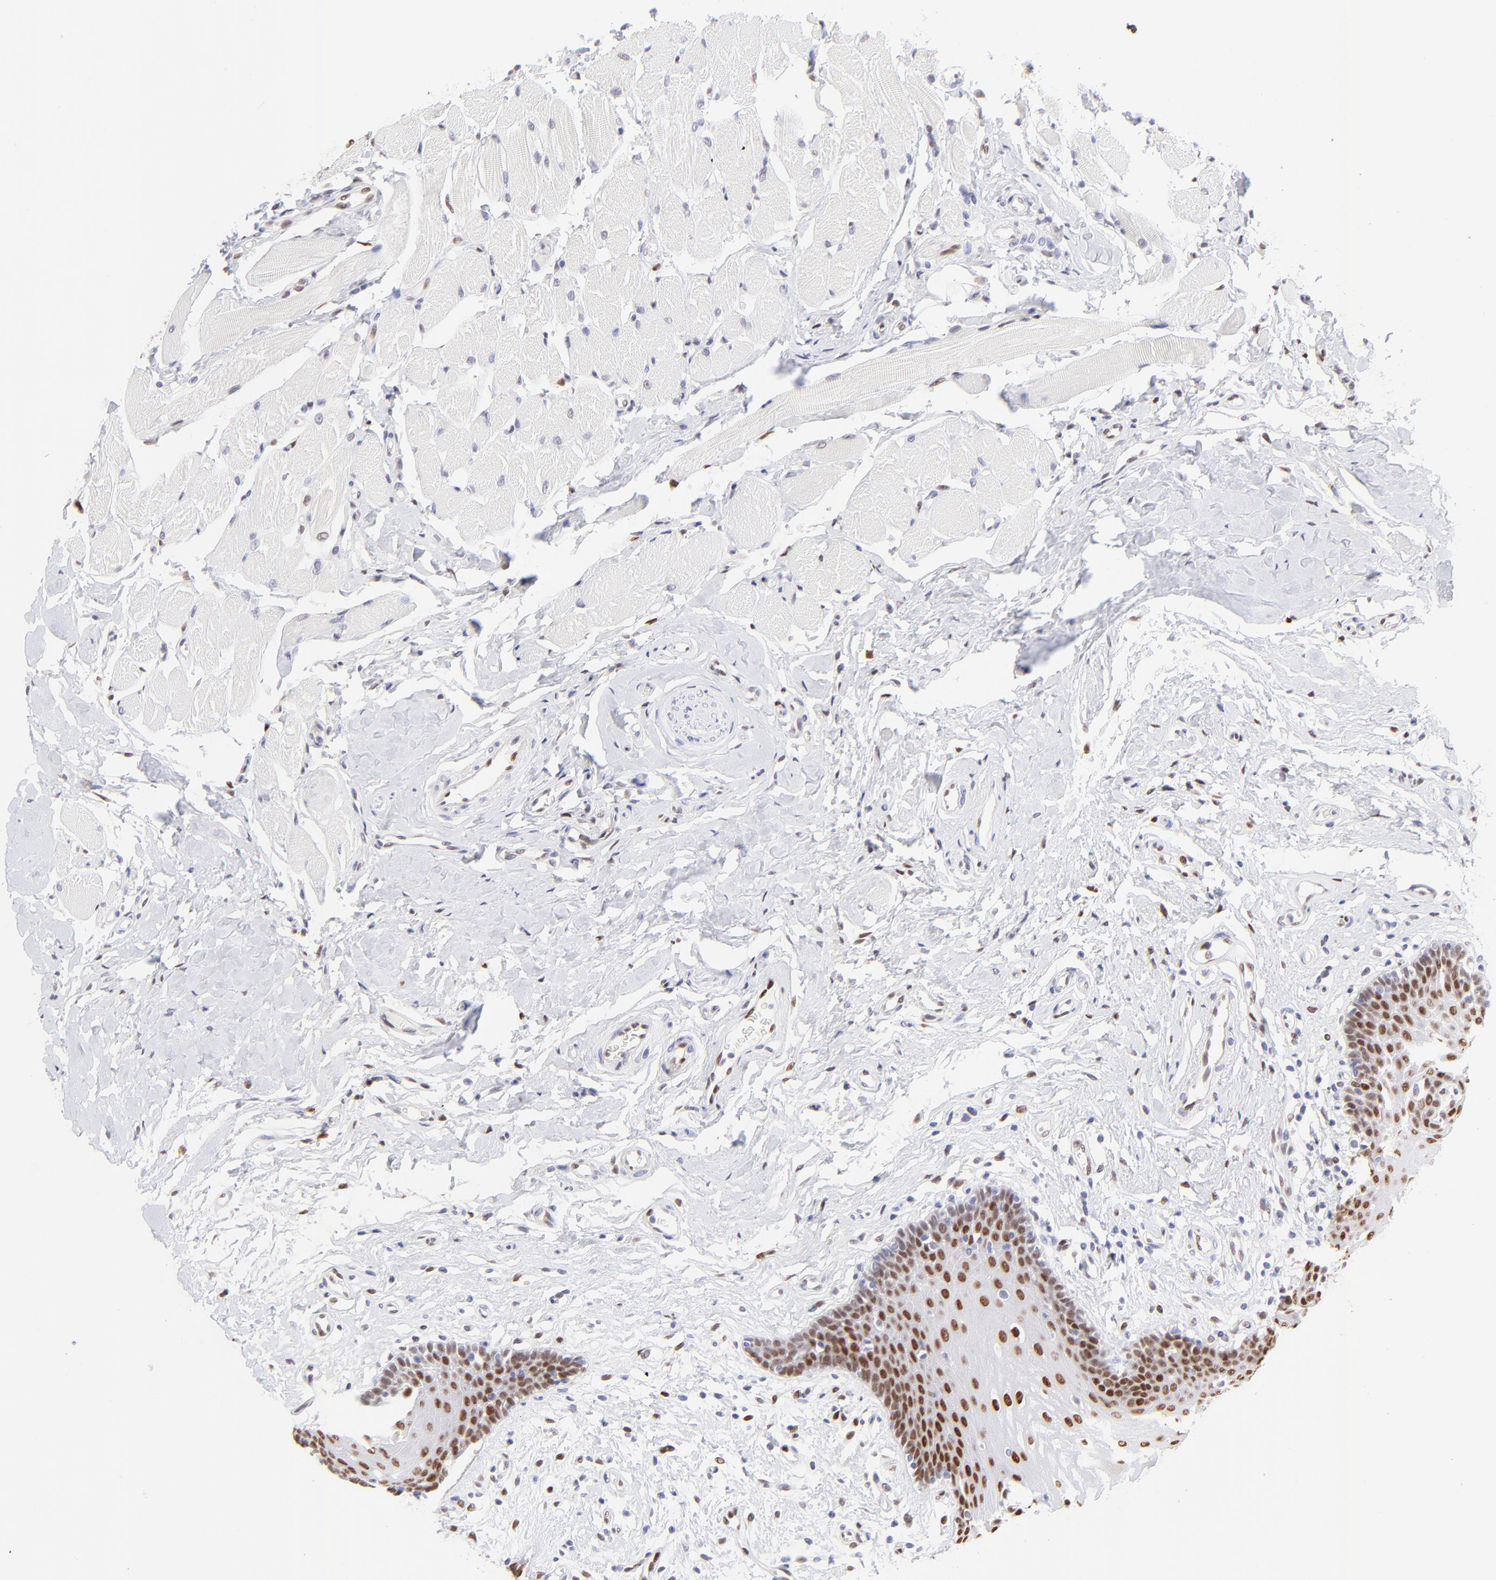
{"staining": {"intensity": "strong", "quantity": "25%-75%", "location": "nuclear"}, "tissue": "oral mucosa", "cell_type": "Squamous epithelial cells", "image_type": "normal", "snomed": [{"axis": "morphology", "description": "Normal tissue, NOS"}, {"axis": "topography", "description": "Oral tissue"}], "caption": "The immunohistochemical stain shows strong nuclear expression in squamous epithelial cells of benign oral mucosa. (IHC, brightfield microscopy, high magnification).", "gene": "KLF4", "patient": {"sex": "male", "age": 62}}